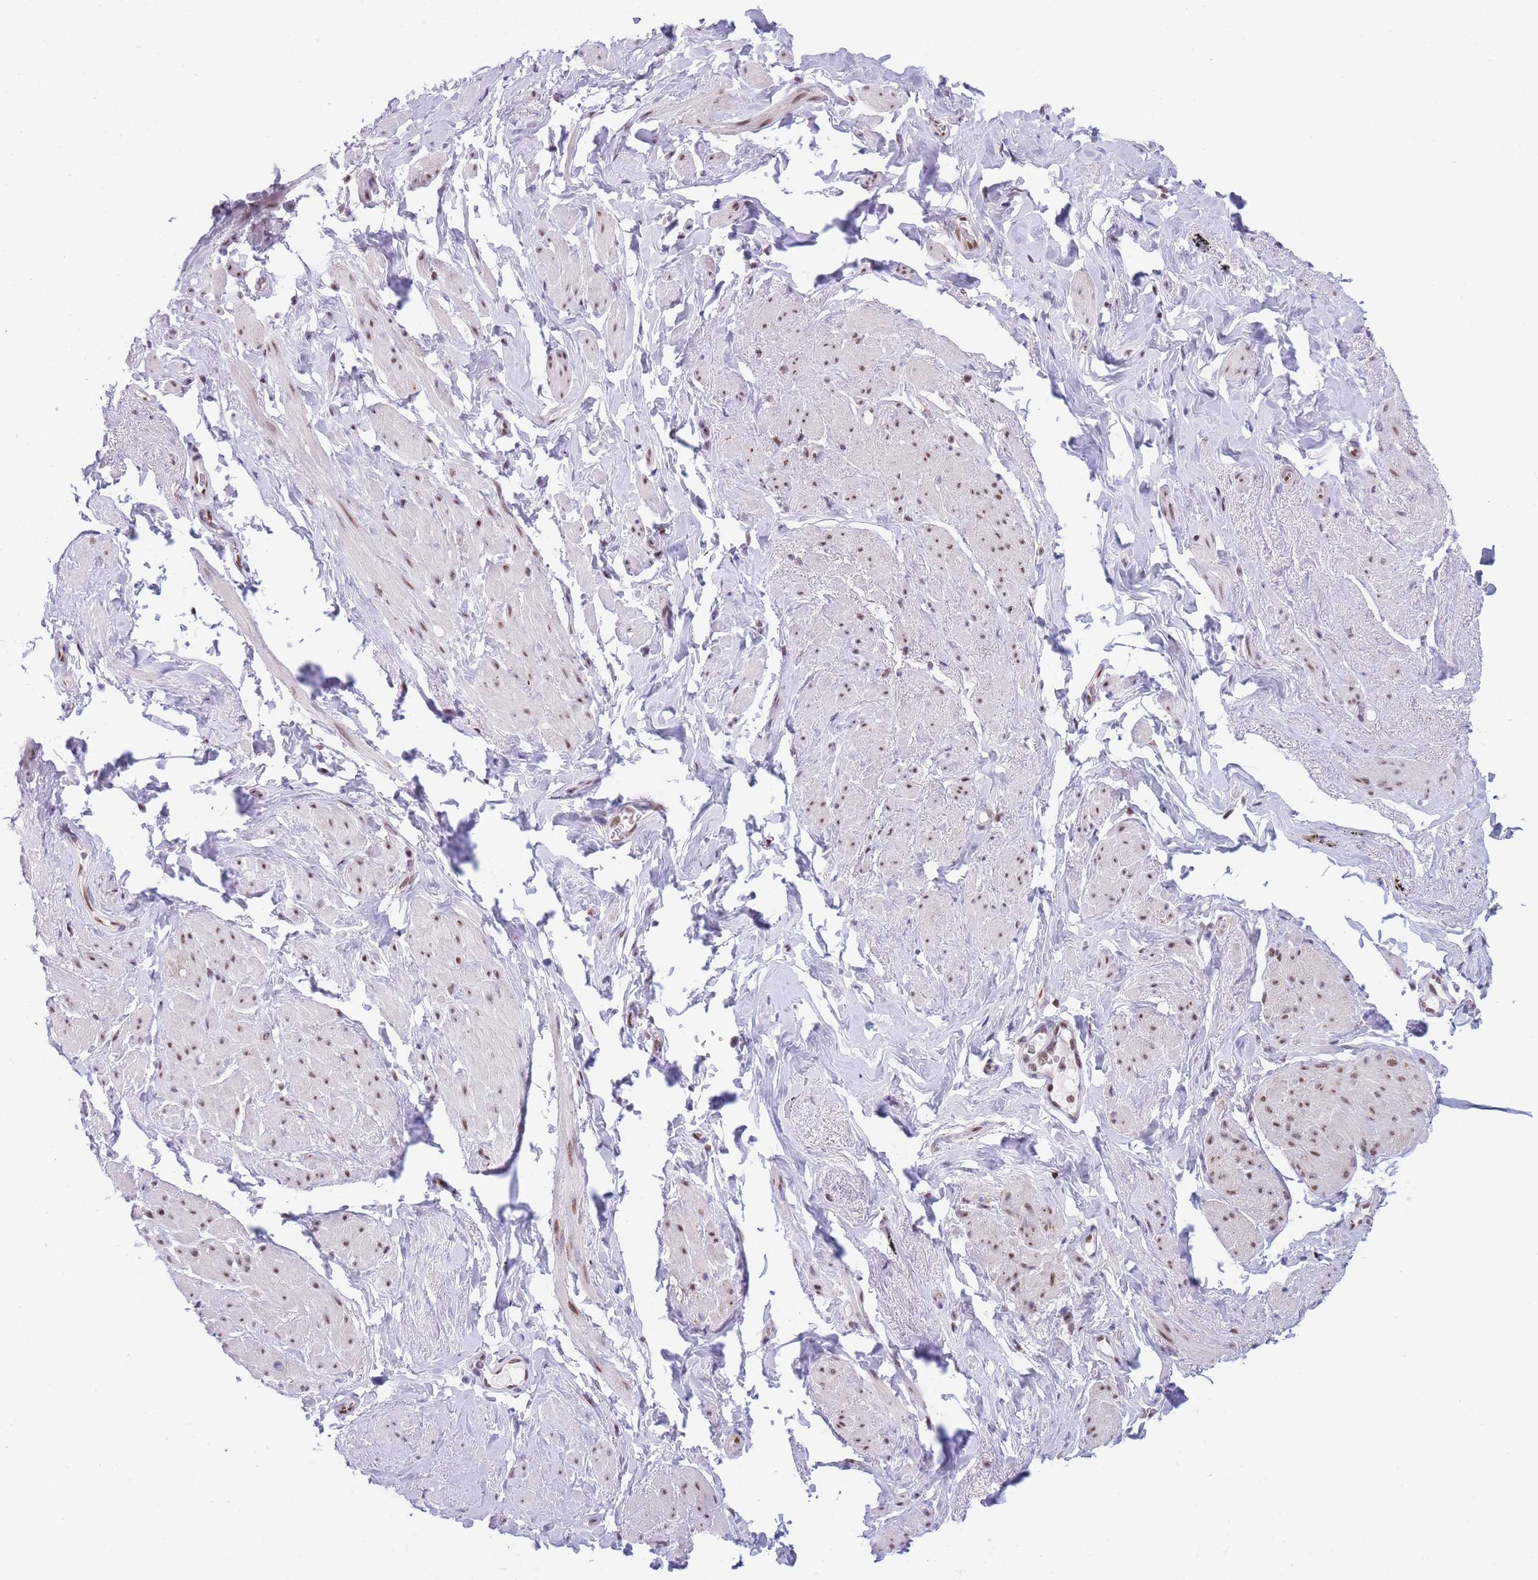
{"staining": {"intensity": "moderate", "quantity": "25%-75%", "location": "cytoplasmic/membranous,nuclear"}, "tissue": "smooth muscle", "cell_type": "Smooth muscle cells", "image_type": "normal", "snomed": [{"axis": "morphology", "description": "Normal tissue, NOS"}, {"axis": "topography", "description": "Smooth muscle"}, {"axis": "topography", "description": "Peripheral nerve tissue"}], "caption": "A brown stain shows moderate cytoplasmic/membranous,nuclear expression of a protein in smooth muscle cells of unremarkable smooth muscle. (brown staining indicates protein expression, while blue staining denotes nuclei).", "gene": "DNAJC3", "patient": {"sex": "male", "age": 69}}